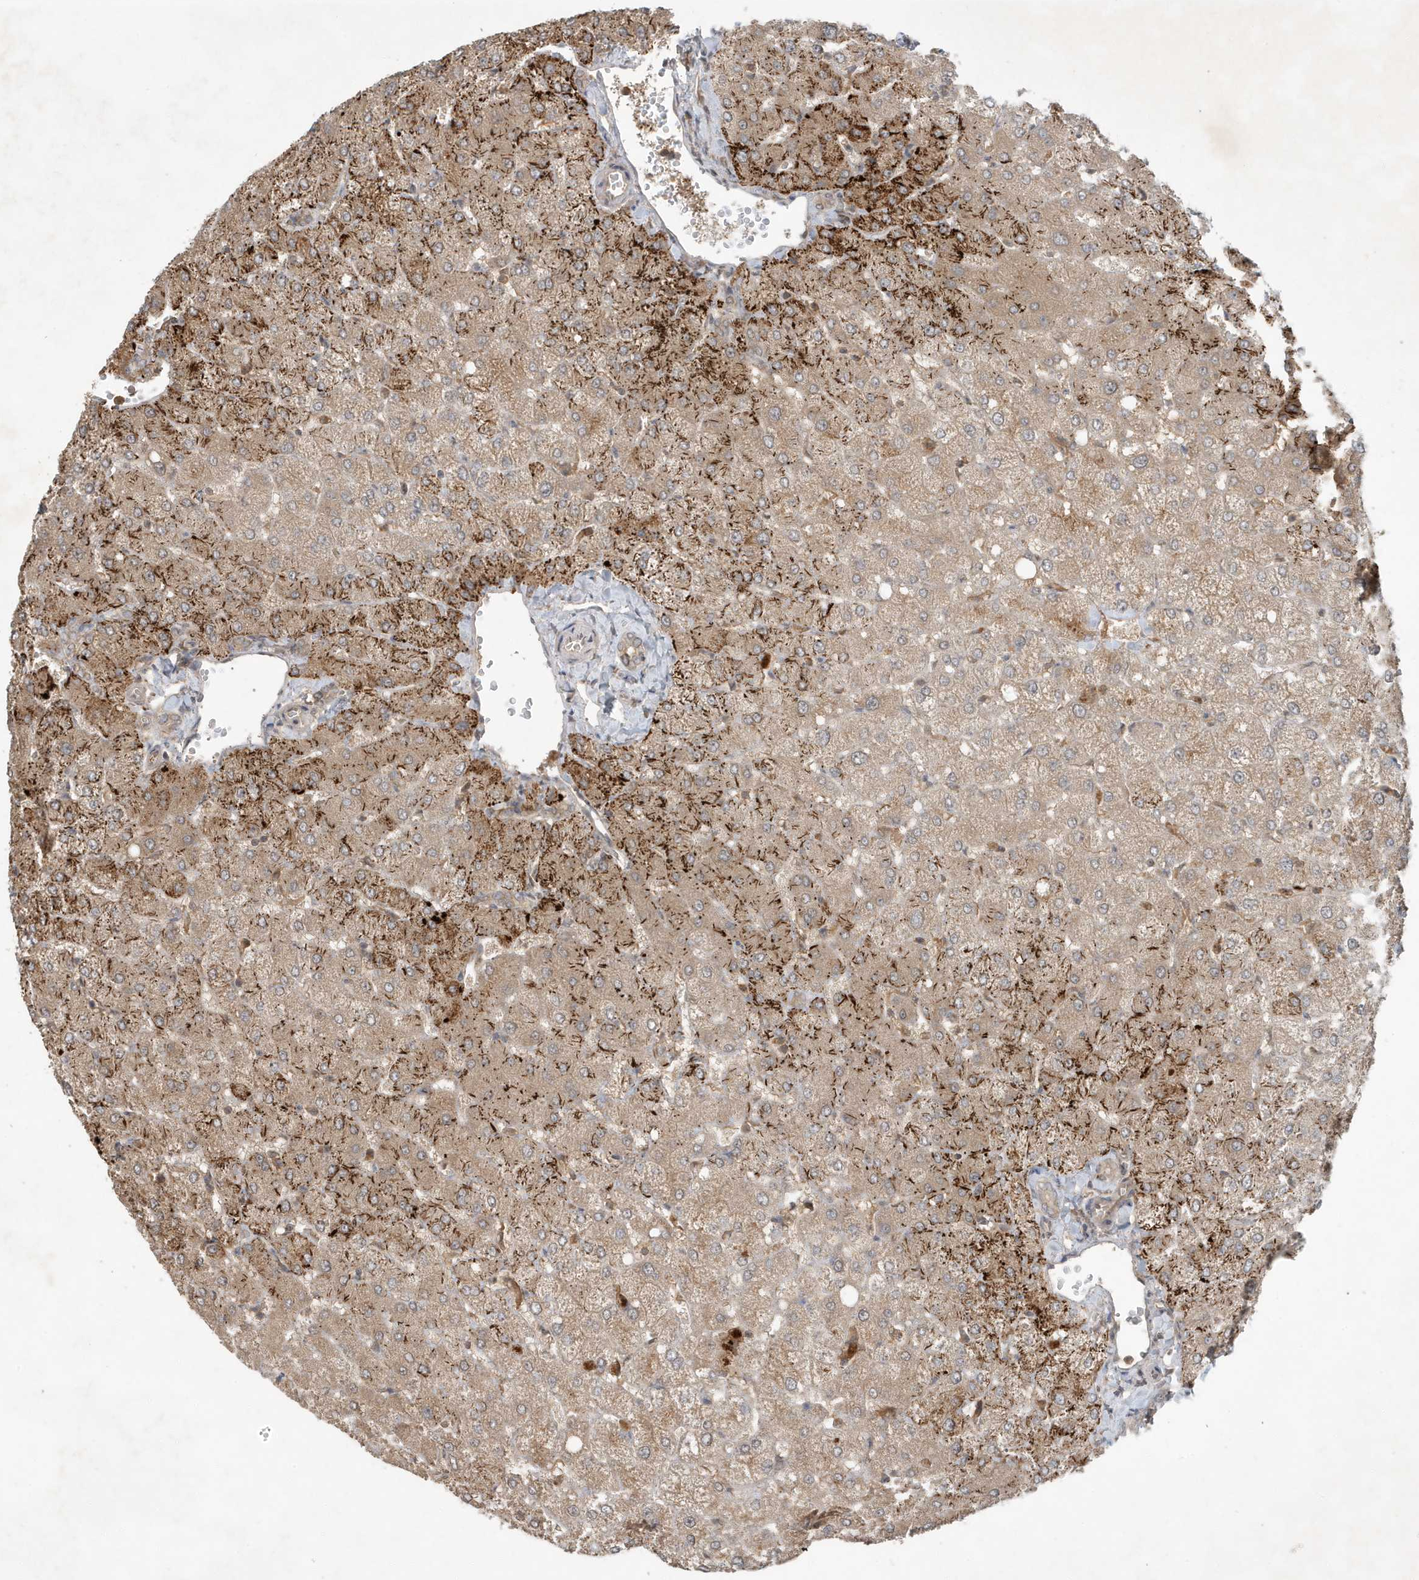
{"staining": {"intensity": "weak", "quantity": "<25%", "location": "cytoplasmic/membranous"}, "tissue": "liver", "cell_type": "Cholangiocytes", "image_type": "normal", "snomed": [{"axis": "morphology", "description": "Normal tissue, NOS"}, {"axis": "topography", "description": "Liver"}], "caption": "Immunohistochemistry micrograph of normal liver stained for a protein (brown), which demonstrates no staining in cholangiocytes.", "gene": "ABCB9", "patient": {"sex": "female", "age": 54}}